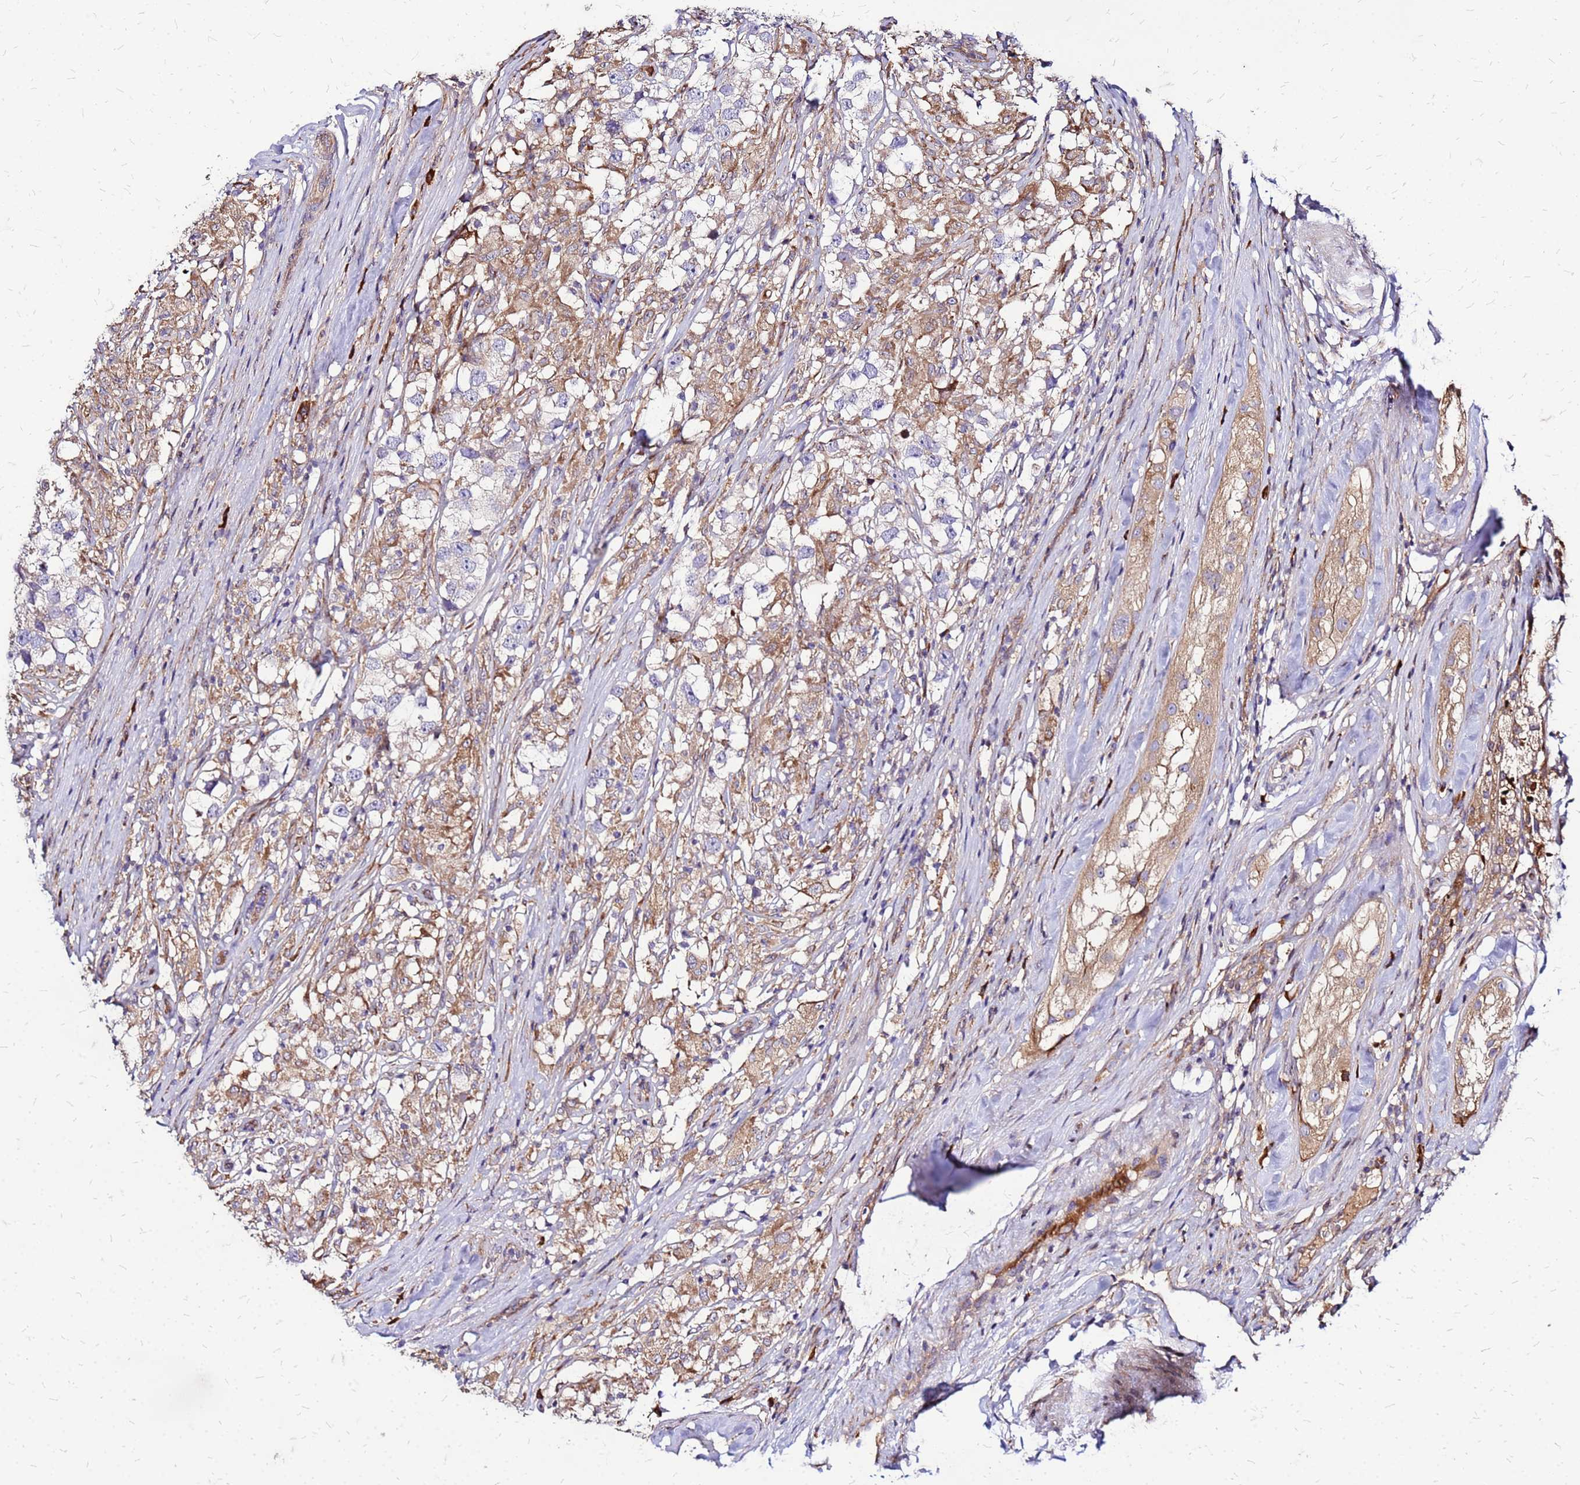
{"staining": {"intensity": "moderate", "quantity": "<25%", "location": "cytoplasmic/membranous"}, "tissue": "testis cancer", "cell_type": "Tumor cells", "image_type": "cancer", "snomed": [{"axis": "morphology", "description": "Seminoma, NOS"}, {"axis": "topography", "description": "Testis"}], "caption": "Immunohistochemistry (IHC) photomicrograph of human testis seminoma stained for a protein (brown), which exhibits low levels of moderate cytoplasmic/membranous positivity in about <25% of tumor cells.", "gene": "VMO1", "patient": {"sex": "male", "age": 46}}